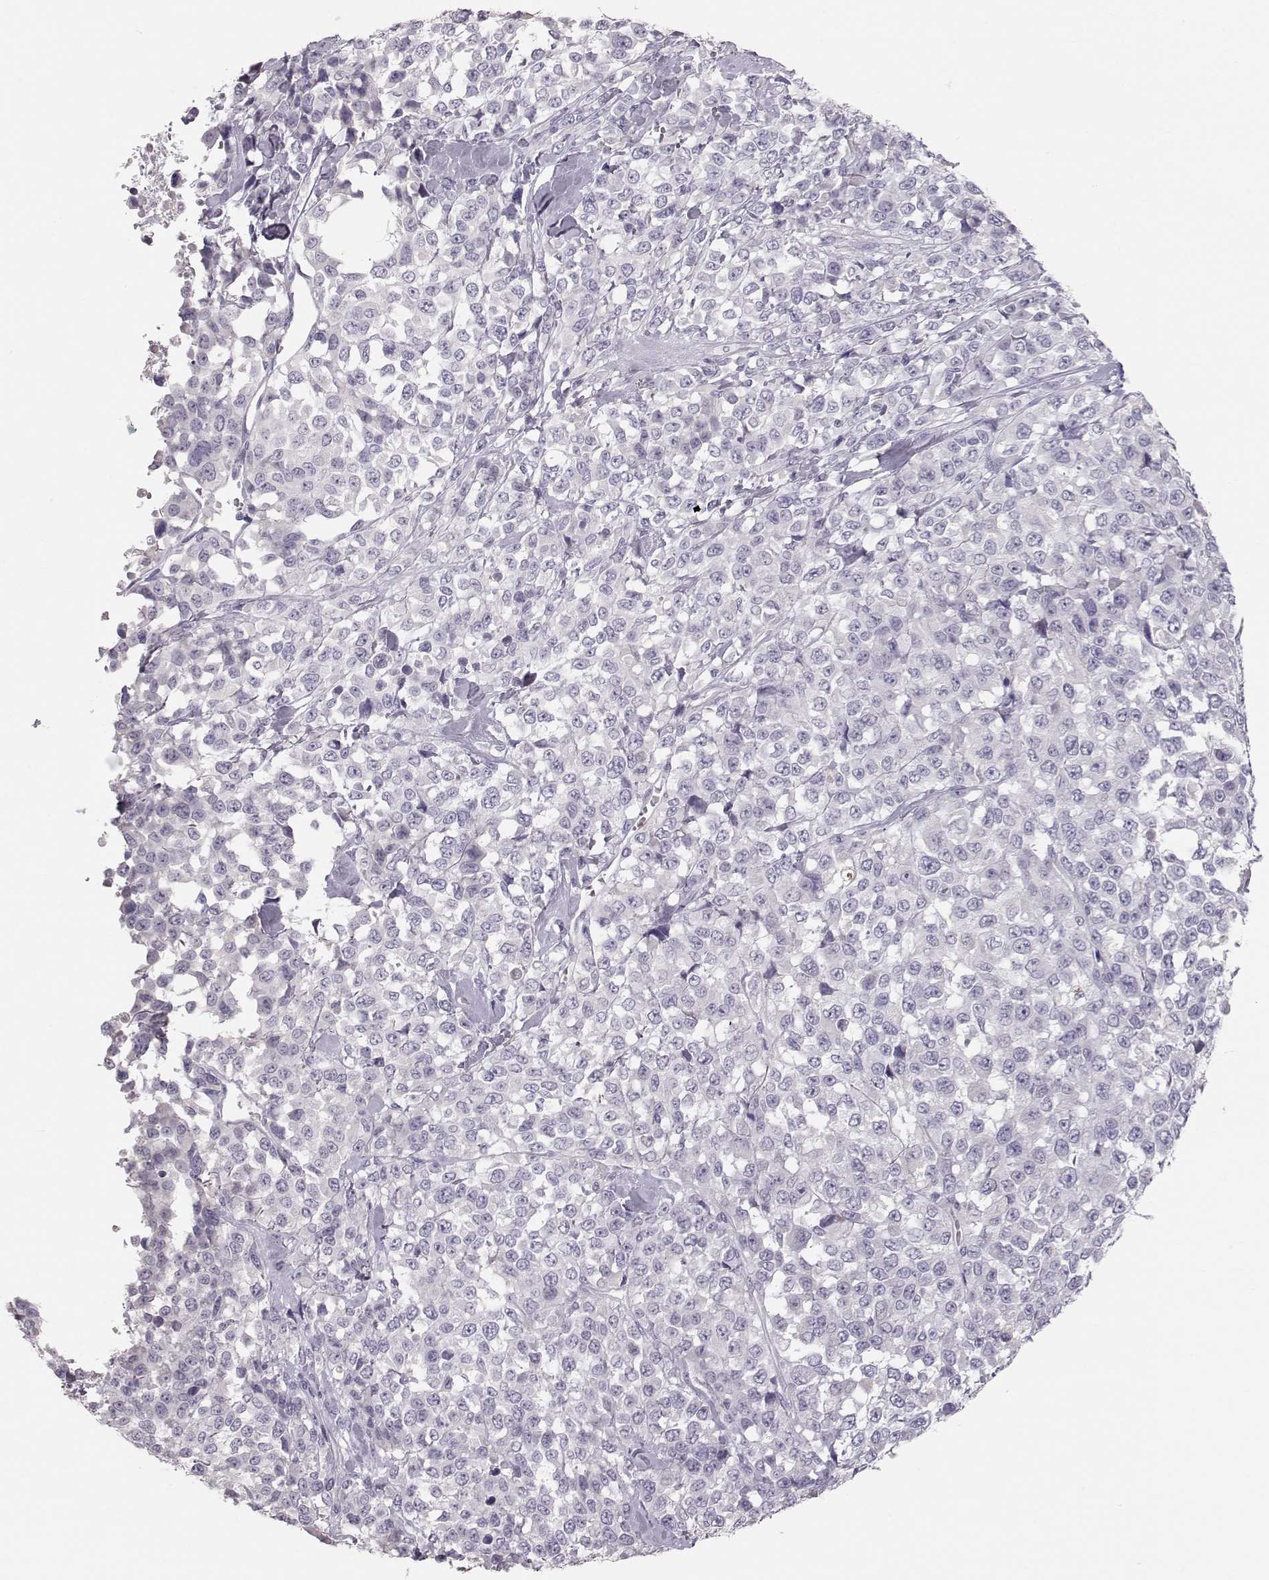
{"staining": {"intensity": "negative", "quantity": "none", "location": "none"}, "tissue": "melanoma", "cell_type": "Tumor cells", "image_type": "cancer", "snomed": [{"axis": "morphology", "description": "Malignant melanoma, Metastatic site"}, {"axis": "topography", "description": "Skin"}], "caption": "IHC image of malignant melanoma (metastatic site) stained for a protein (brown), which demonstrates no staining in tumor cells. (DAB (3,3'-diaminobenzidine) immunohistochemistry (IHC), high magnification).", "gene": "POU1F1", "patient": {"sex": "male", "age": 84}}